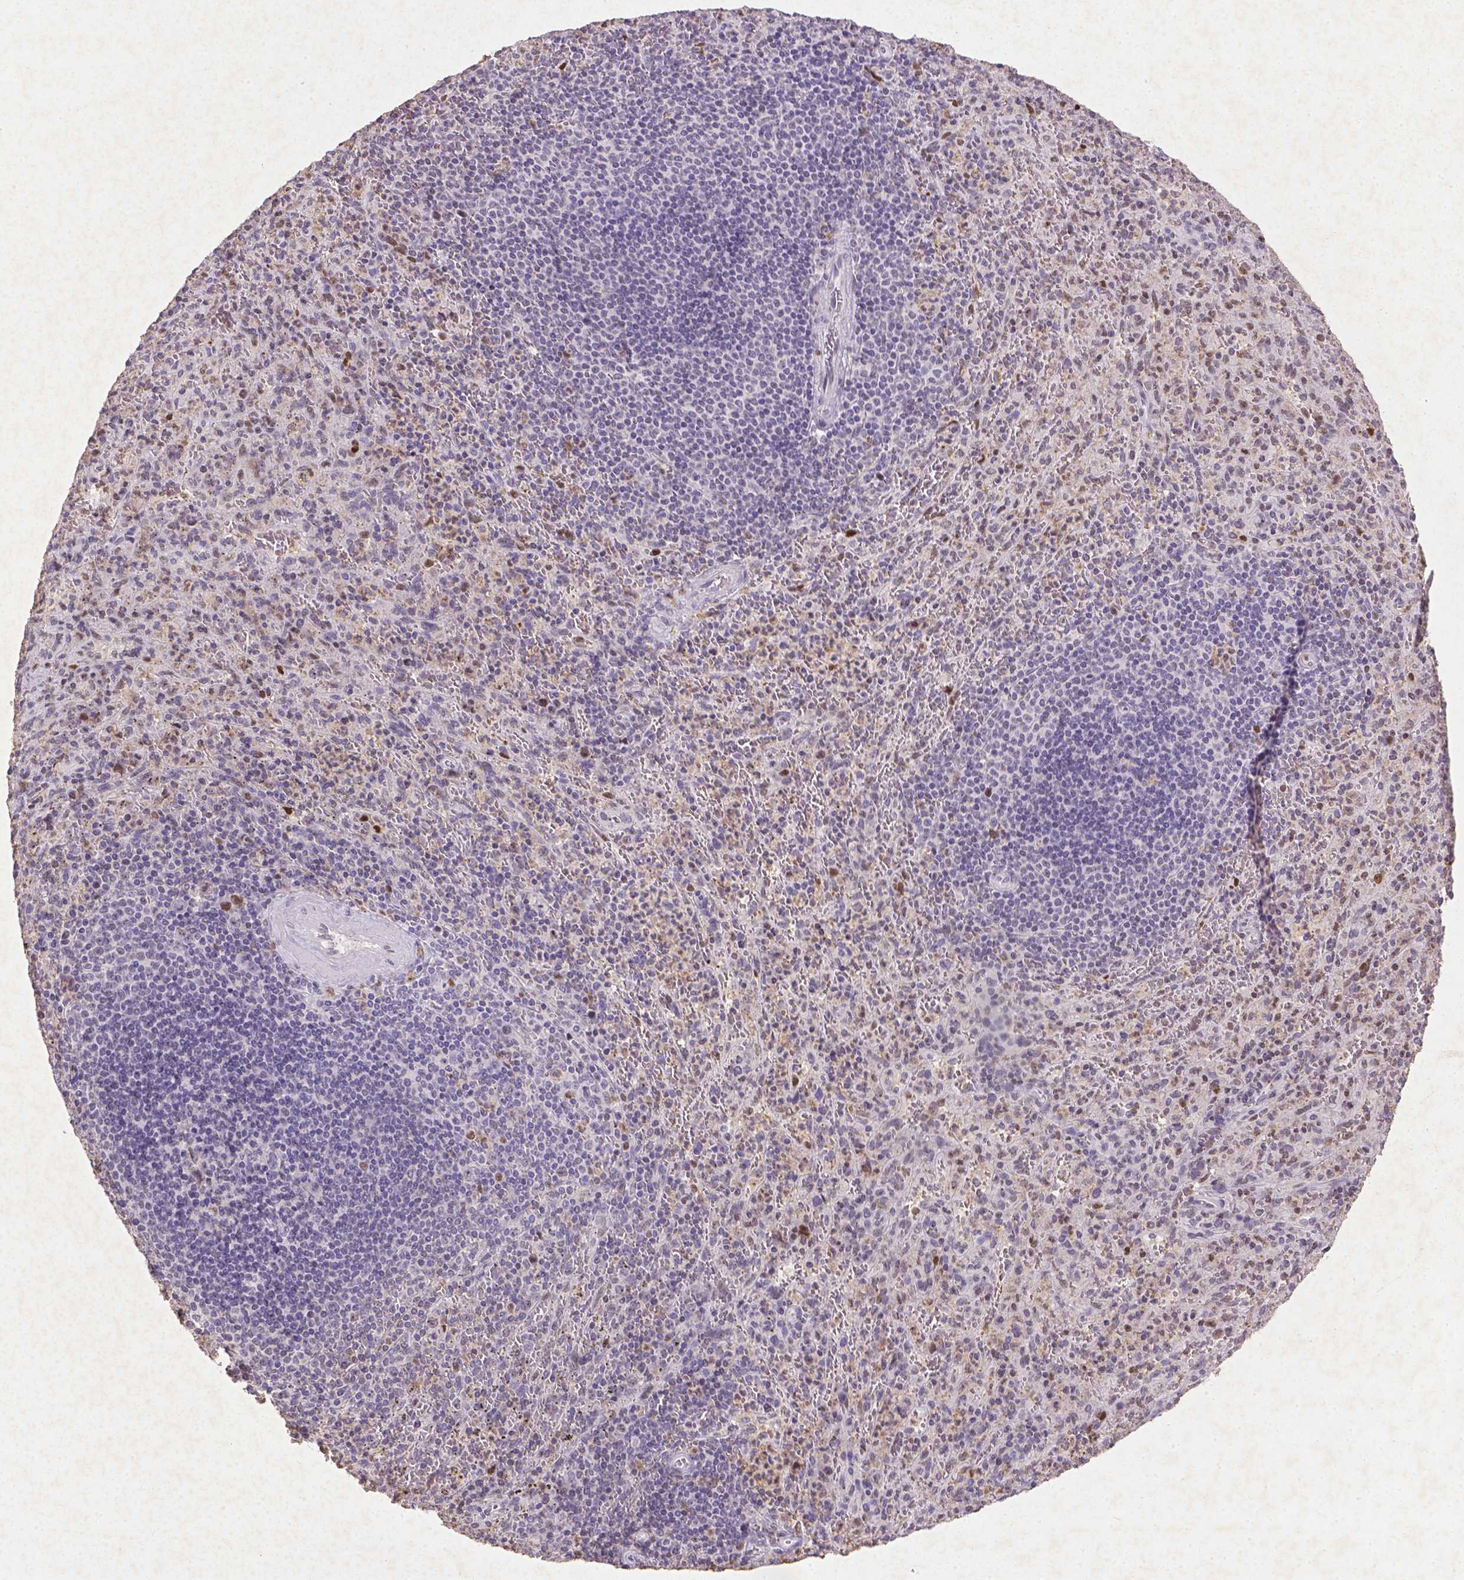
{"staining": {"intensity": "strong", "quantity": "<25%", "location": "nuclear"}, "tissue": "spleen", "cell_type": "Cells in red pulp", "image_type": "normal", "snomed": [{"axis": "morphology", "description": "Normal tissue, NOS"}, {"axis": "topography", "description": "Spleen"}], "caption": "Protein expression analysis of benign spleen demonstrates strong nuclear expression in about <25% of cells in red pulp.", "gene": "CDKN1A", "patient": {"sex": "male", "age": 57}}